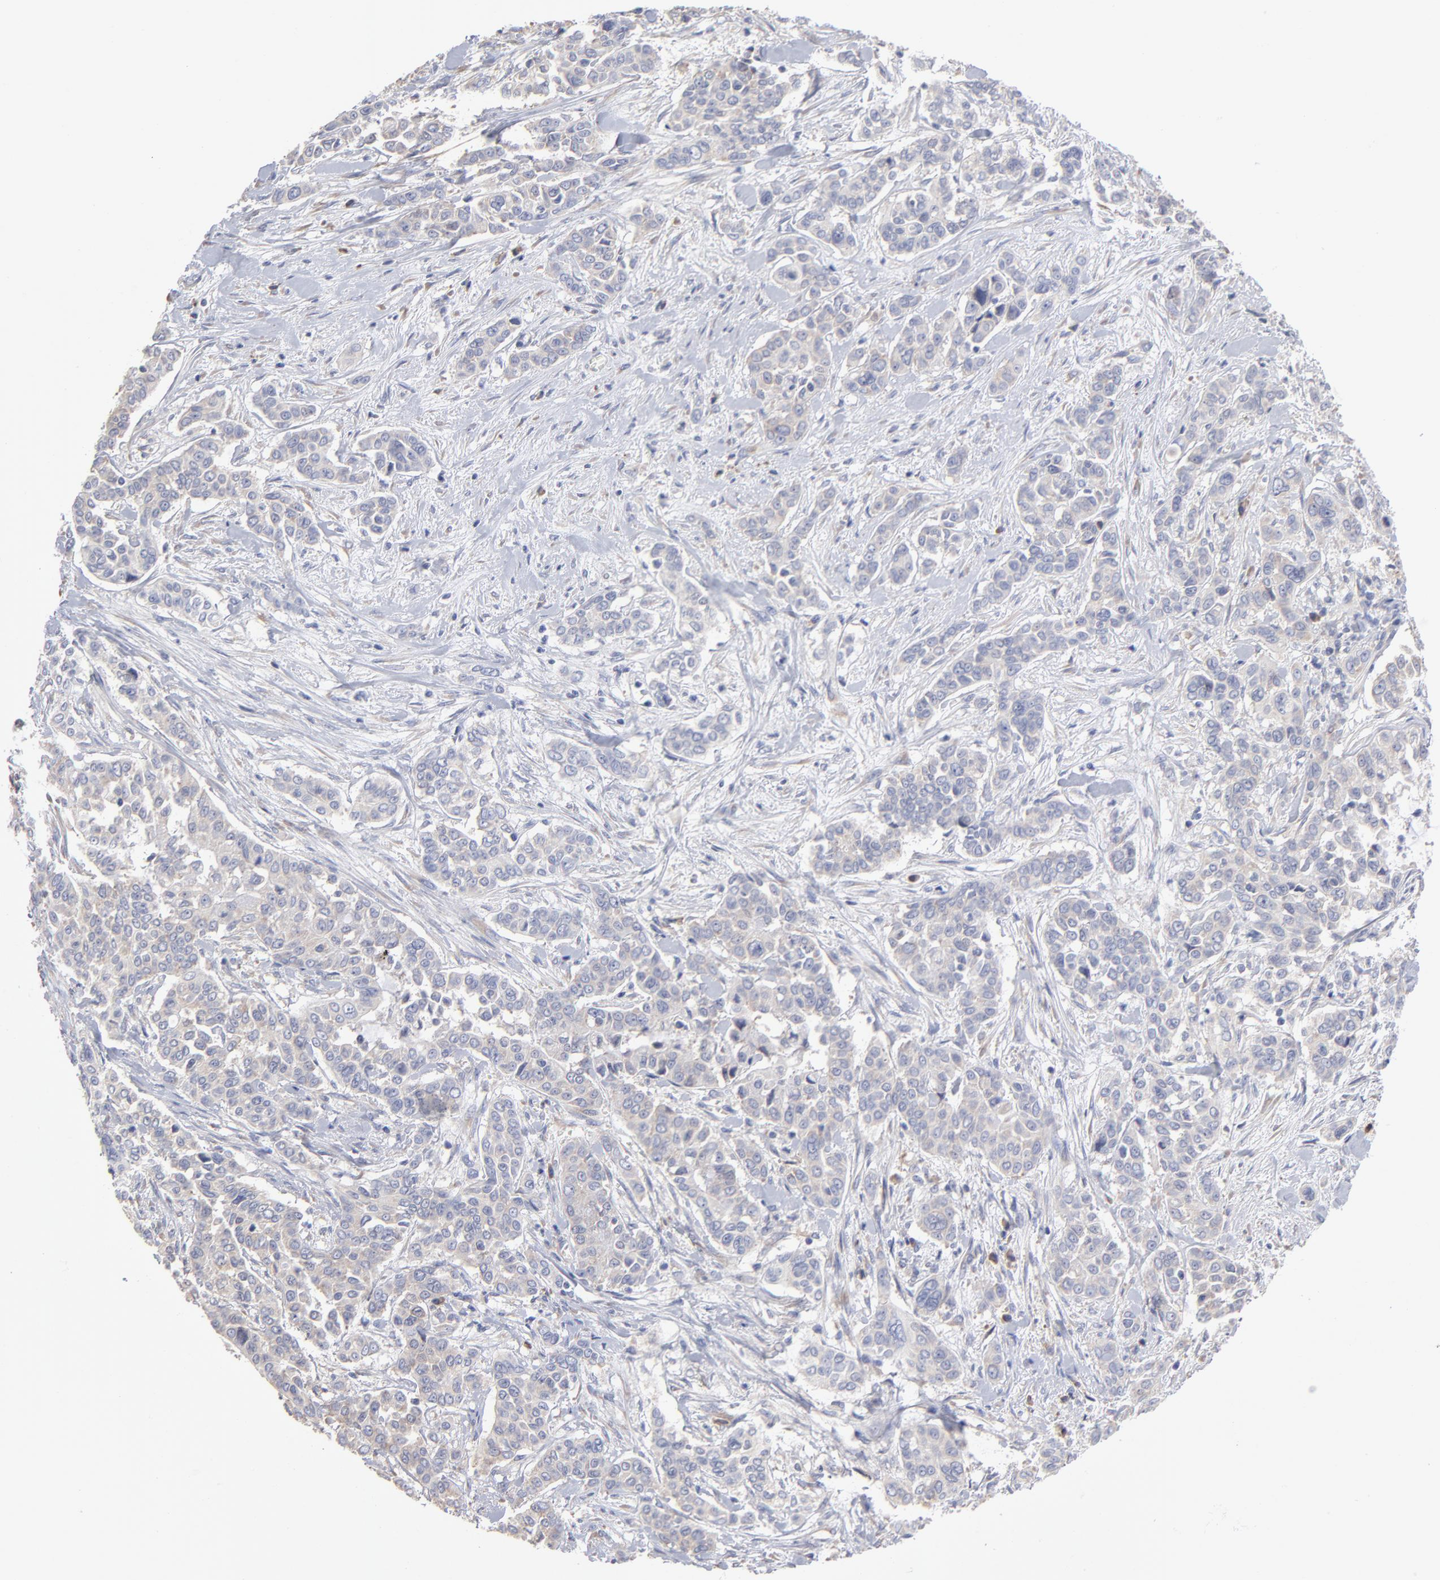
{"staining": {"intensity": "weak", "quantity": "25%-75%", "location": "cytoplasmic/membranous"}, "tissue": "pancreatic cancer", "cell_type": "Tumor cells", "image_type": "cancer", "snomed": [{"axis": "morphology", "description": "Adenocarcinoma, NOS"}, {"axis": "topography", "description": "Pancreas"}], "caption": "Immunohistochemistry (IHC) (DAB) staining of human pancreatic cancer reveals weak cytoplasmic/membranous protein expression in approximately 25%-75% of tumor cells.", "gene": "RPL3", "patient": {"sex": "female", "age": 52}}